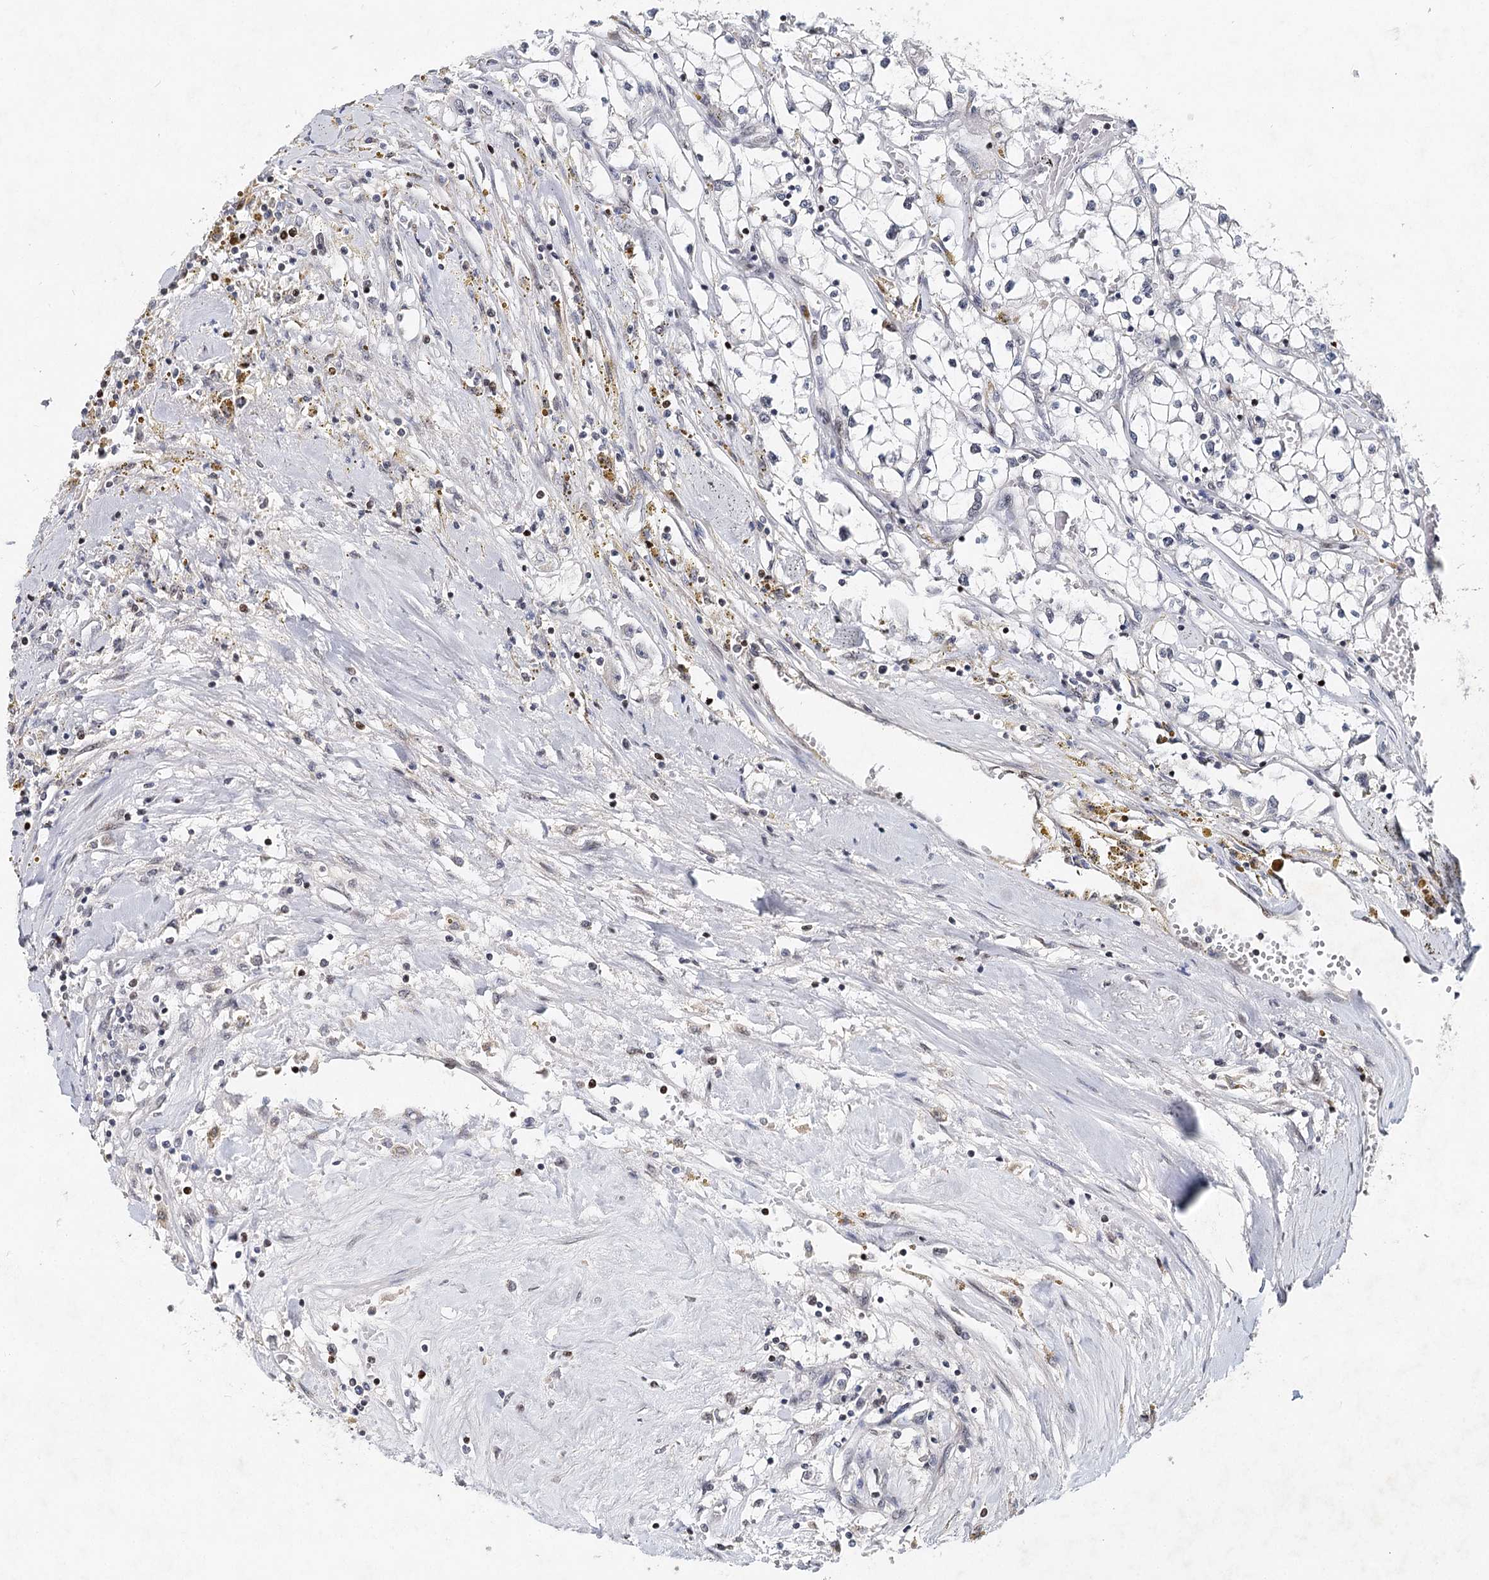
{"staining": {"intensity": "negative", "quantity": "none", "location": "none"}, "tissue": "renal cancer", "cell_type": "Tumor cells", "image_type": "cancer", "snomed": [{"axis": "morphology", "description": "Adenocarcinoma, NOS"}, {"axis": "topography", "description": "Kidney"}], "caption": "Tumor cells are negative for protein expression in human adenocarcinoma (renal).", "gene": "FRMD4A", "patient": {"sex": "male", "age": 56}}